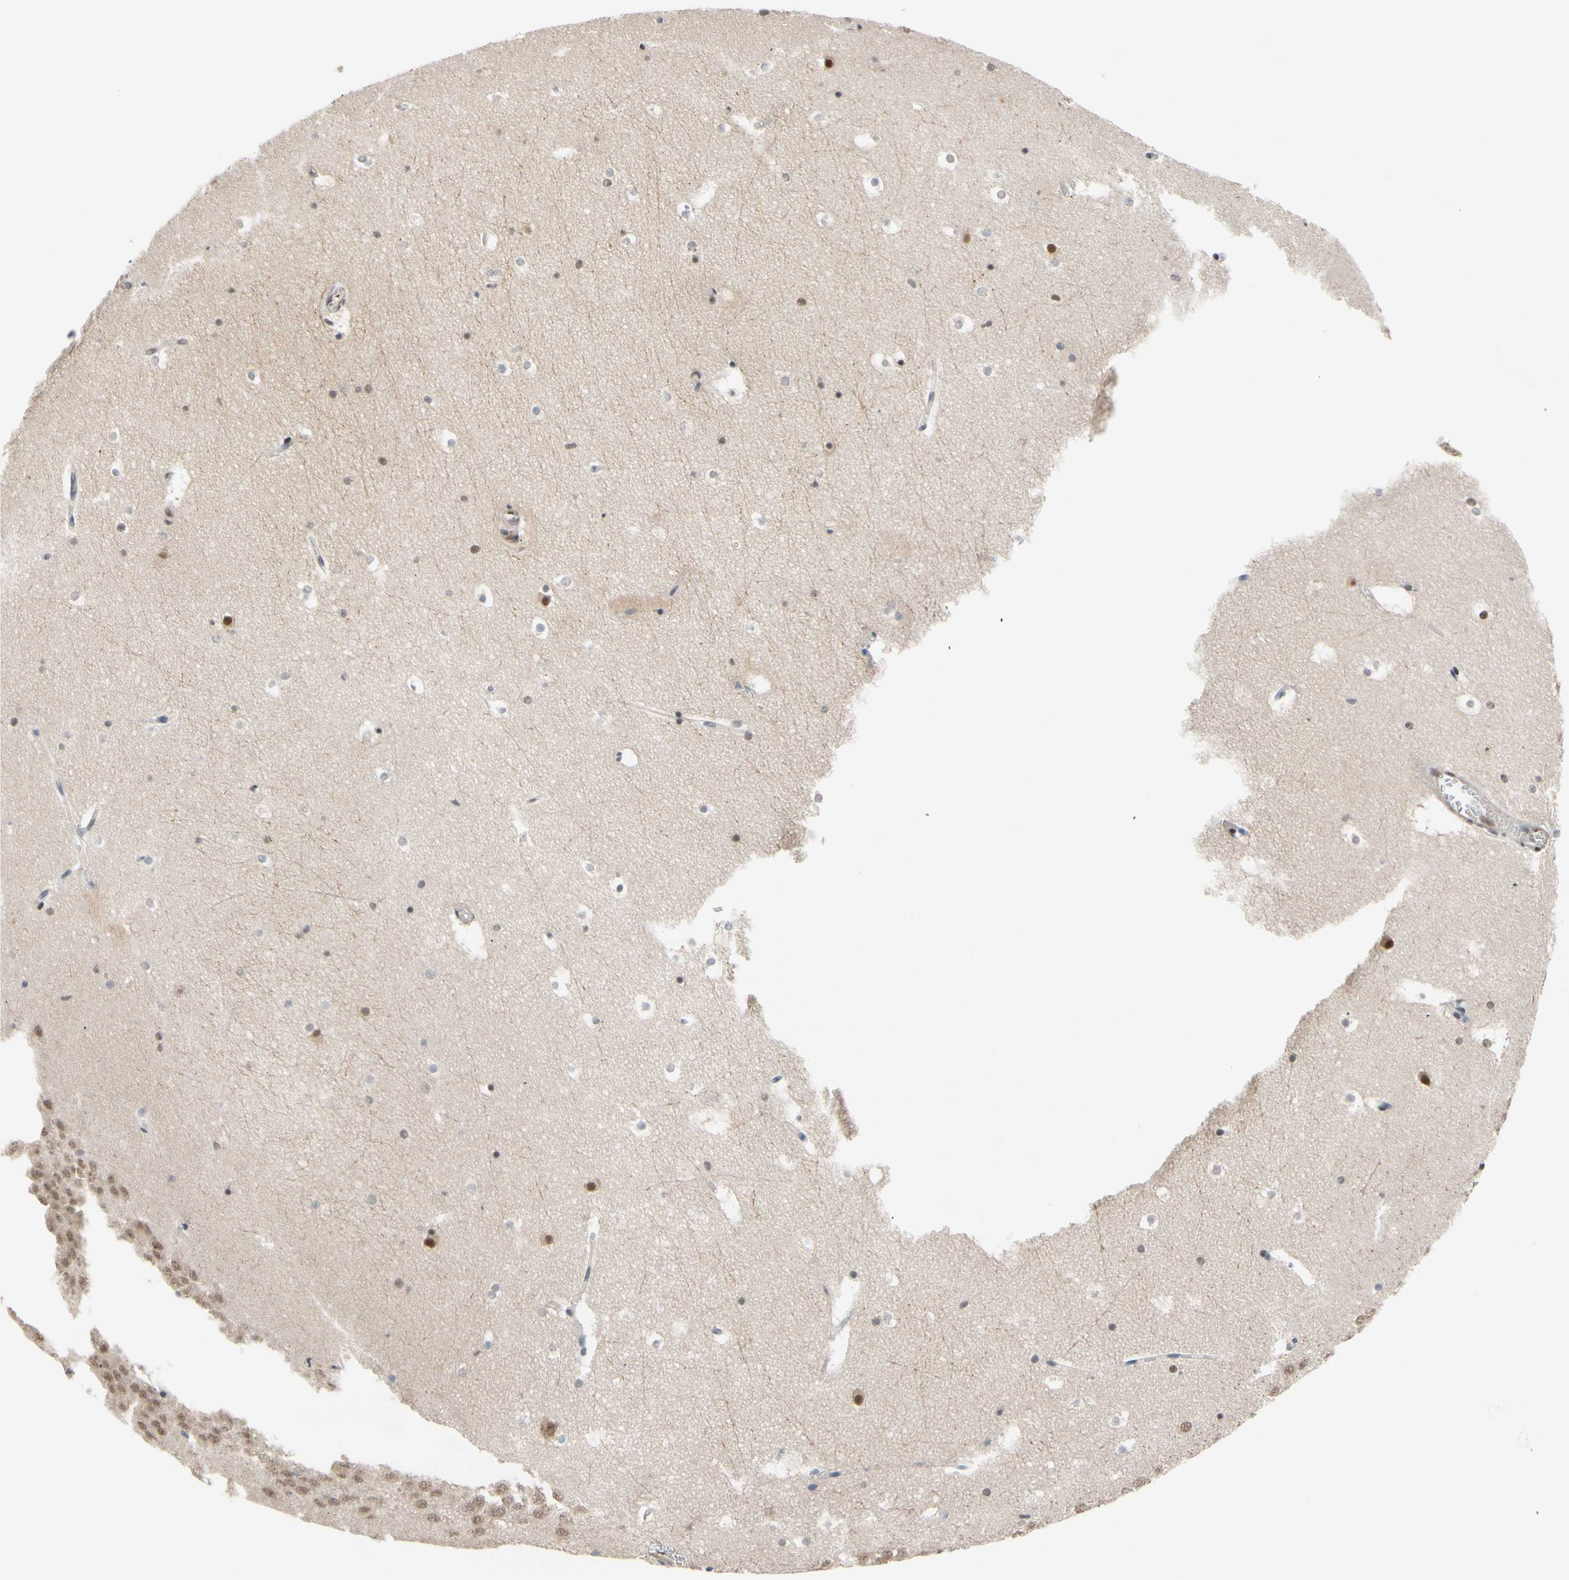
{"staining": {"intensity": "moderate", "quantity": "25%-75%", "location": "nuclear"}, "tissue": "hippocampus", "cell_type": "Glial cells", "image_type": "normal", "snomed": [{"axis": "morphology", "description": "Normal tissue, NOS"}, {"axis": "topography", "description": "Hippocampus"}], "caption": "A brown stain highlights moderate nuclear positivity of a protein in glial cells of unremarkable hippocampus. The protein is shown in brown color, while the nuclei are stained blue.", "gene": "TAF4", "patient": {"sex": "male", "age": 45}}